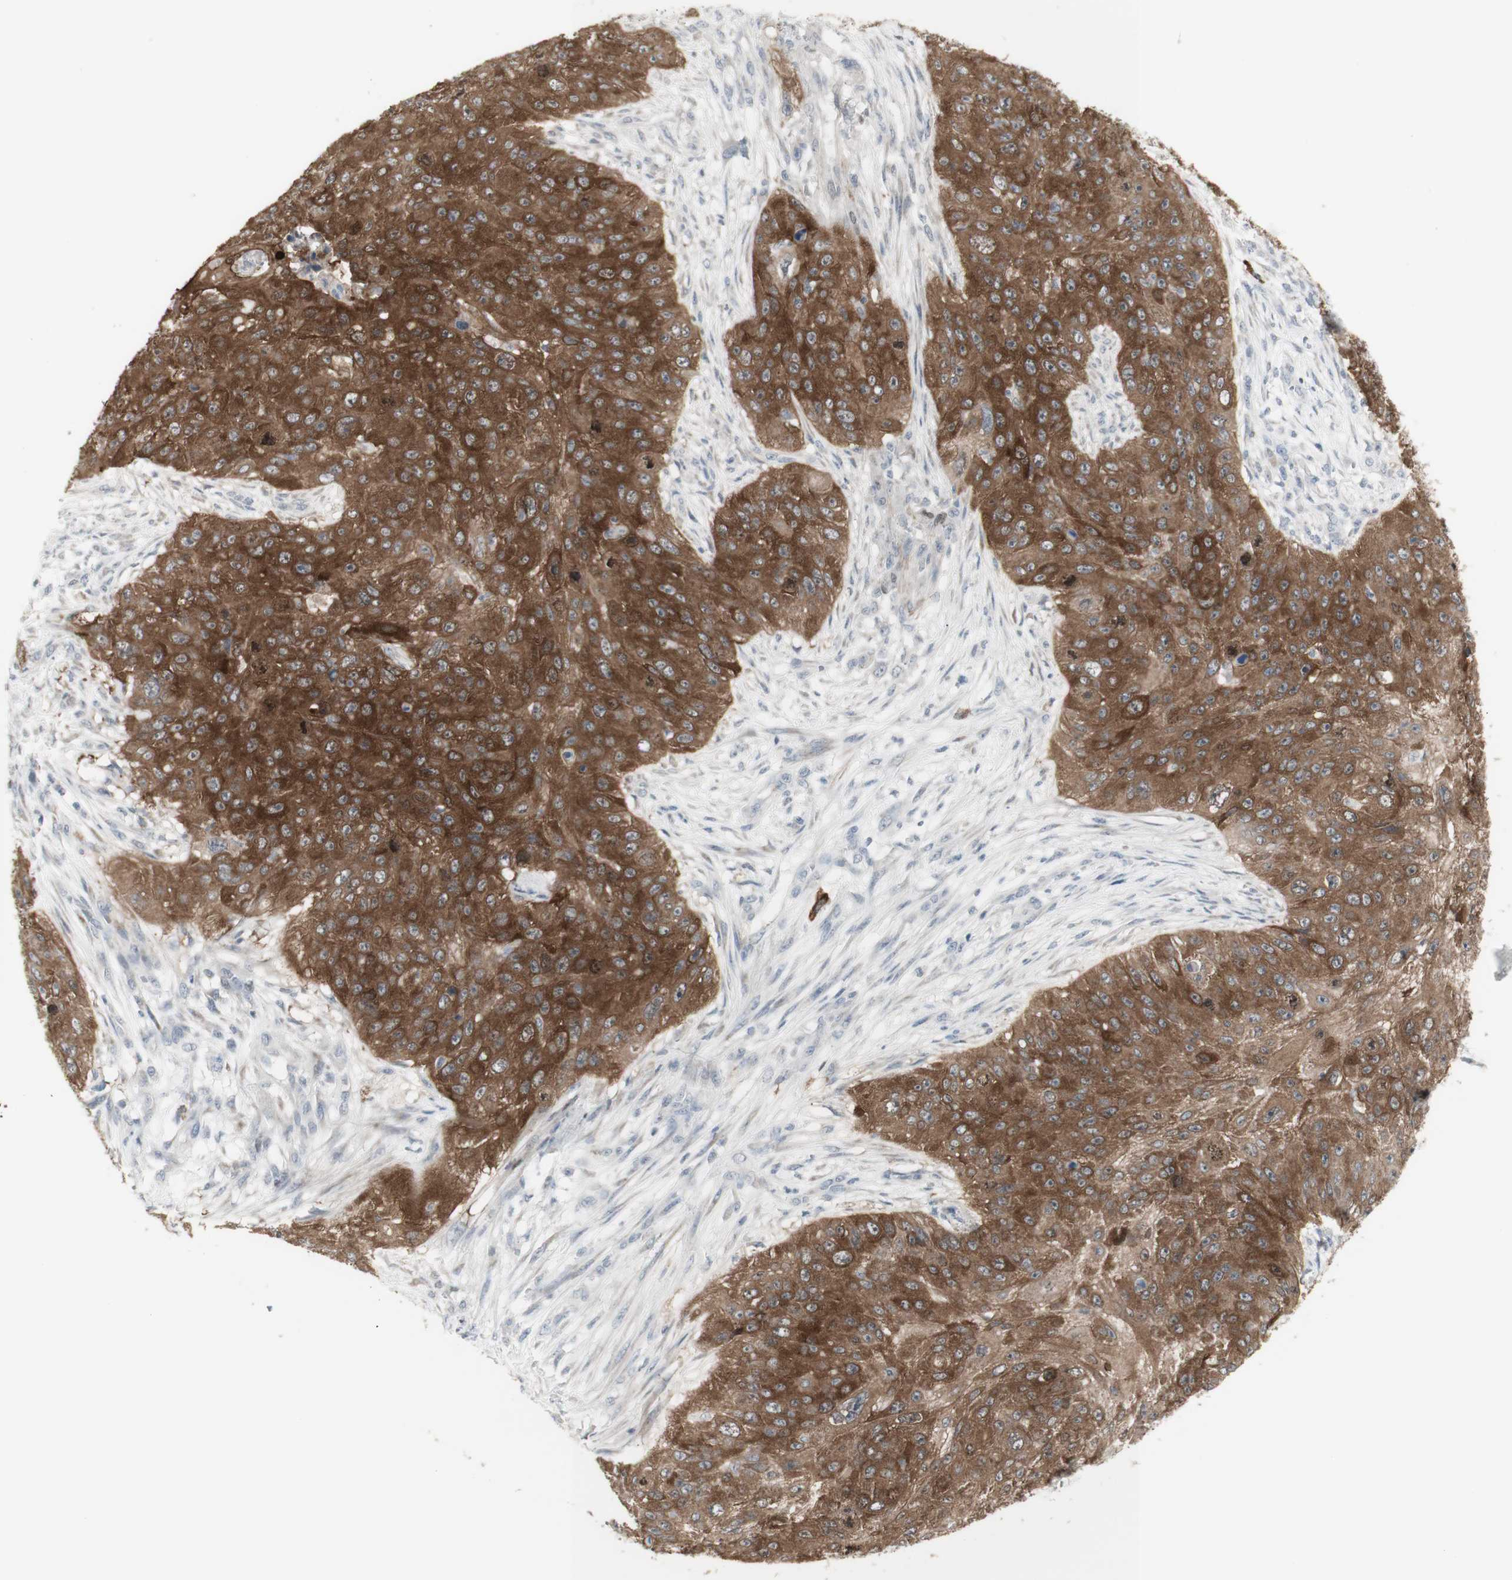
{"staining": {"intensity": "strong", "quantity": ">75%", "location": "cytoplasmic/membranous"}, "tissue": "skin cancer", "cell_type": "Tumor cells", "image_type": "cancer", "snomed": [{"axis": "morphology", "description": "Squamous cell carcinoma, NOS"}, {"axis": "topography", "description": "Skin"}], "caption": "Skin cancer (squamous cell carcinoma) stained with DAB IHC demonstrates high levels of strong cytoplasmic/membranous staining in approximately >75% of tumor cells. (IHC, brightfield microscopy, high magnification).", "gene": "C1orf116", "patient": {"sex": "female", "age": 80}}